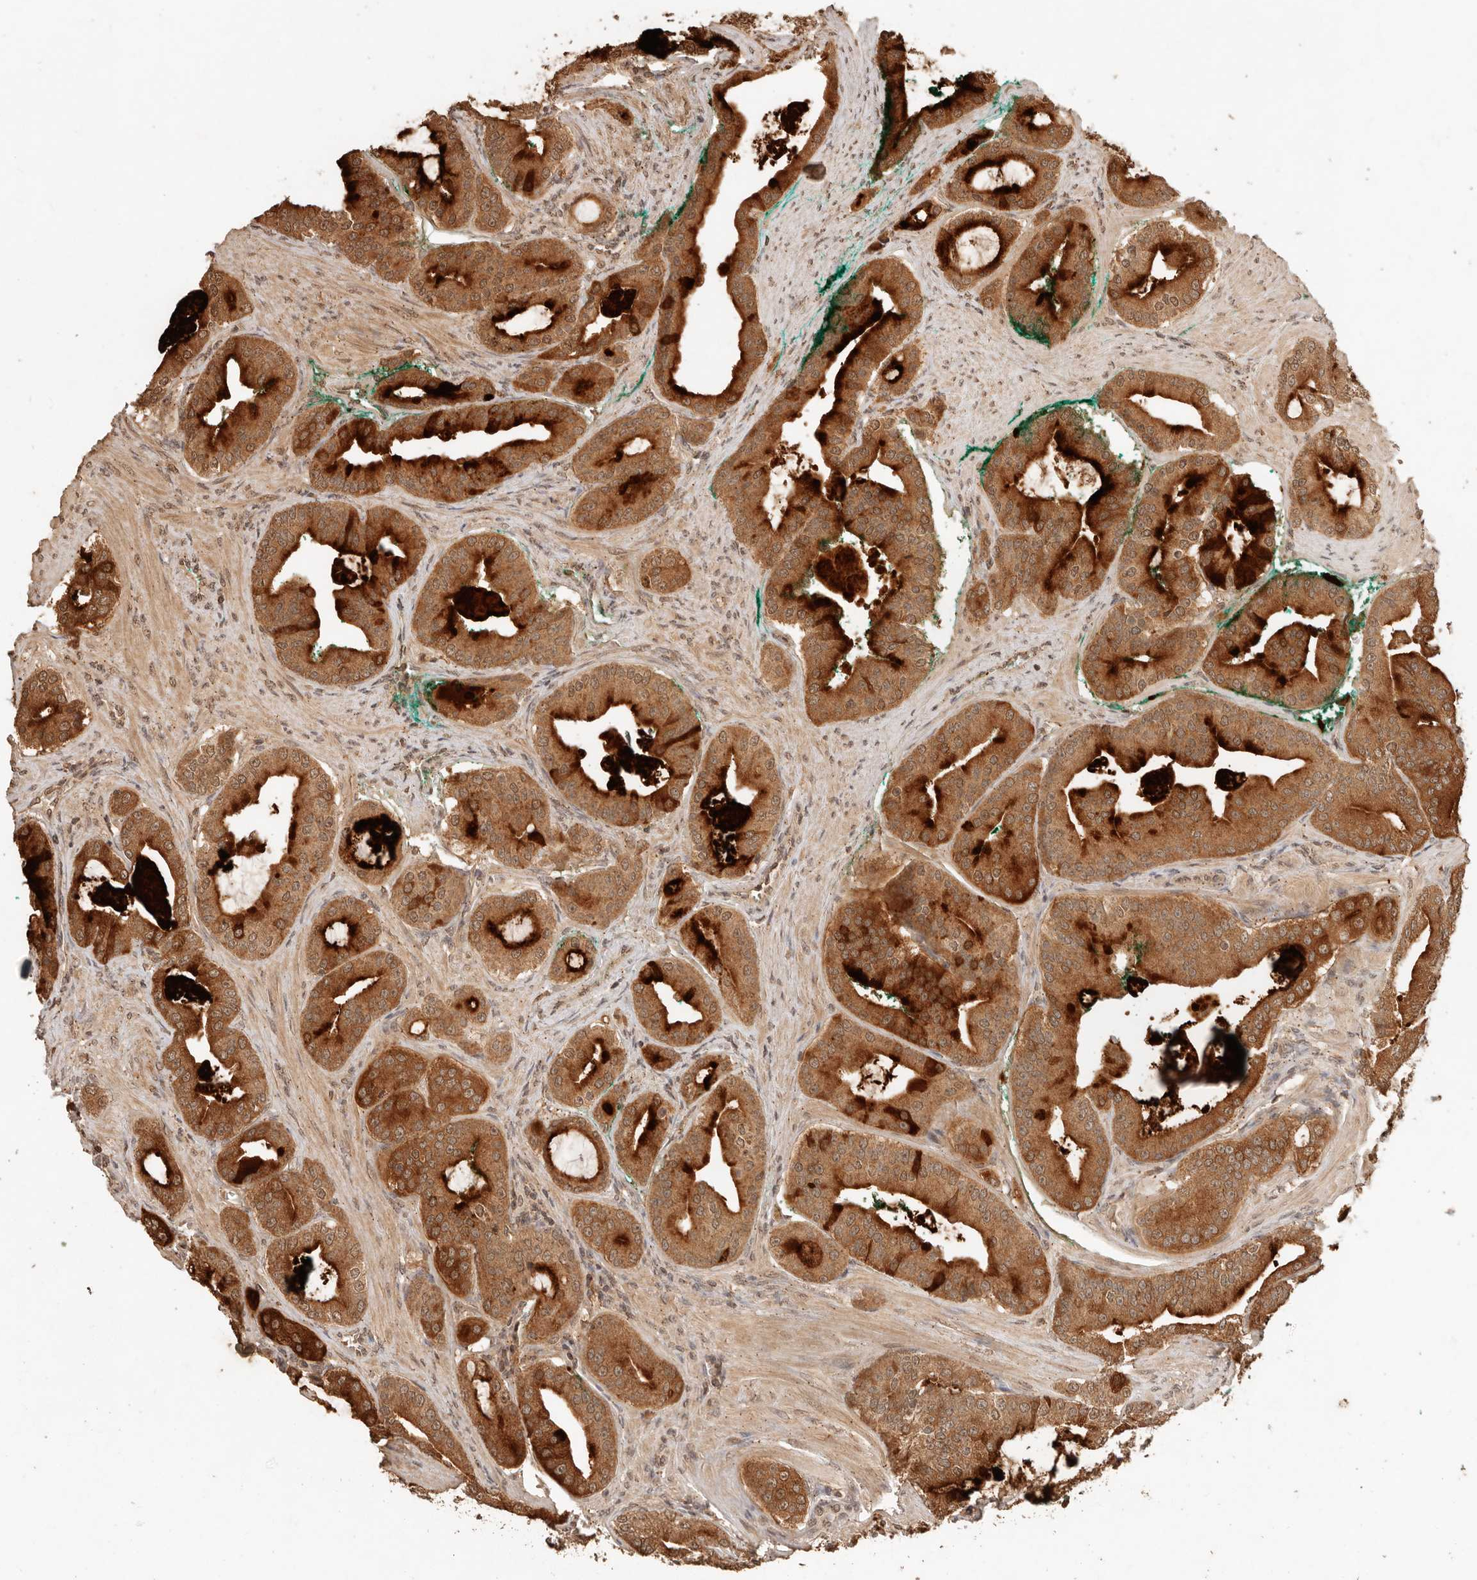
{"staining": {"intensity": "strong", "quantity": ">75%", "location": "cytoplasmic/membranous"}, "tissue": "prostate cancer", "cell_type": "Tumor cells", "image_type": "cancer", "snomed": [{"axis": "morphology", "description": "Adenocarcinoma, High grade"}, {"axis": "topography", "description": "Prostate"}], "caption": "The image reveals immunohistochemical staining of prostate cancer. There is strong cytoplasmic/membranous staining is appreciated in approximately >75% of tumor cells. The staining was performed using DAB to visualize the protein expression in brown, while the nuclei were stained in blue with hematoxylin (Magnification: 20x).", "gene": "LMO4", "patient": {"sex": "male", "age": 60}}